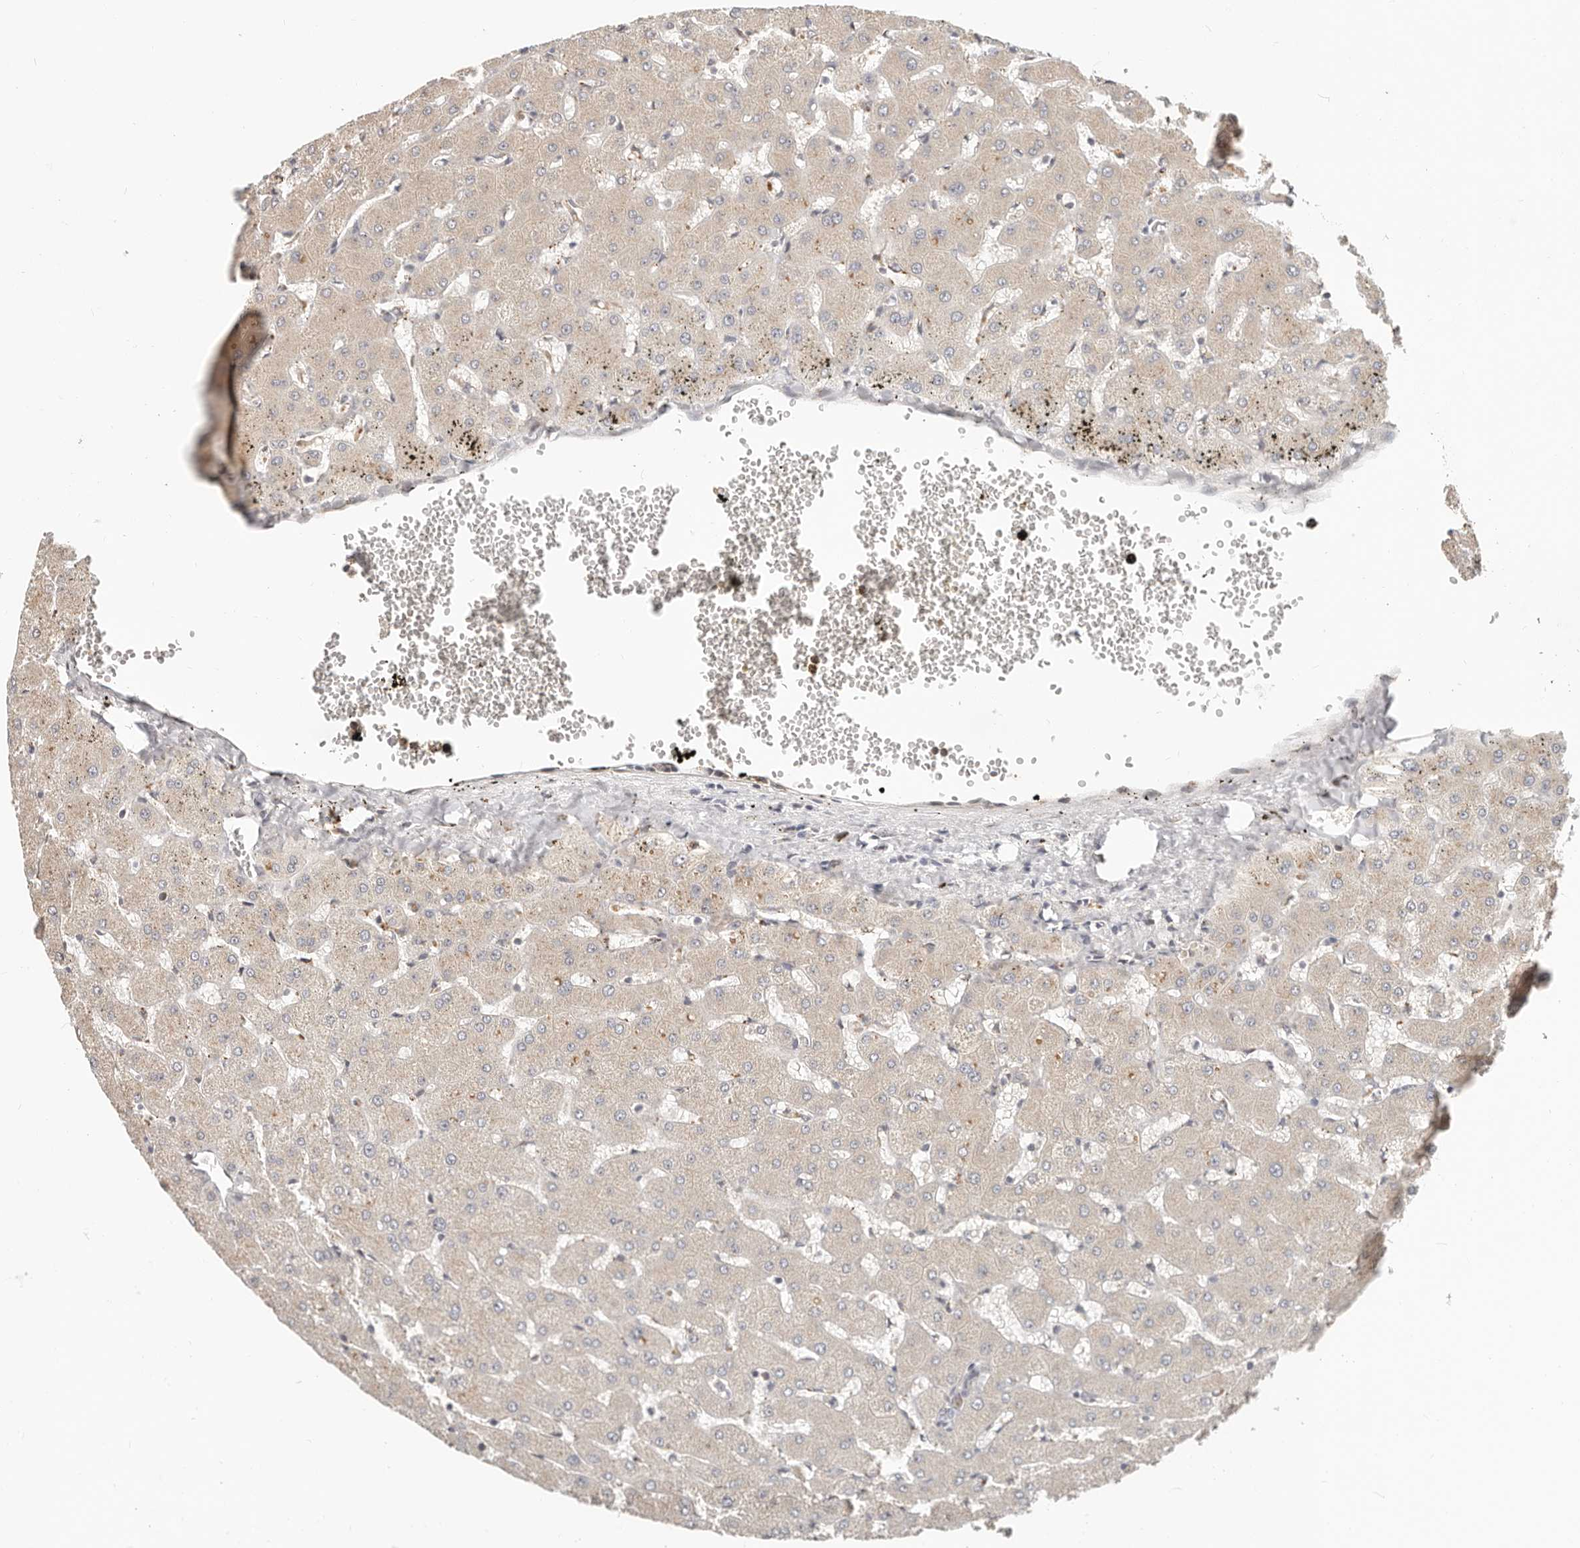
{"staining": {"intensity": "negative", "quantity": "none", "location": "none"}, "tissue": "liver", "cell_type": "Cholangiocytes", "image_type": "normal", "snomed": [{"axis": "morphology", "description": "Normal tissue, NOS"}, {"axis": "topography", "description": "Liver"}], "caption": "Liver stained for a protein using immunohistochemistry exhibits no staining cholangiocytes.", "gene": "ZRANB1", "patient": {"sex": "female", "age": 63}}